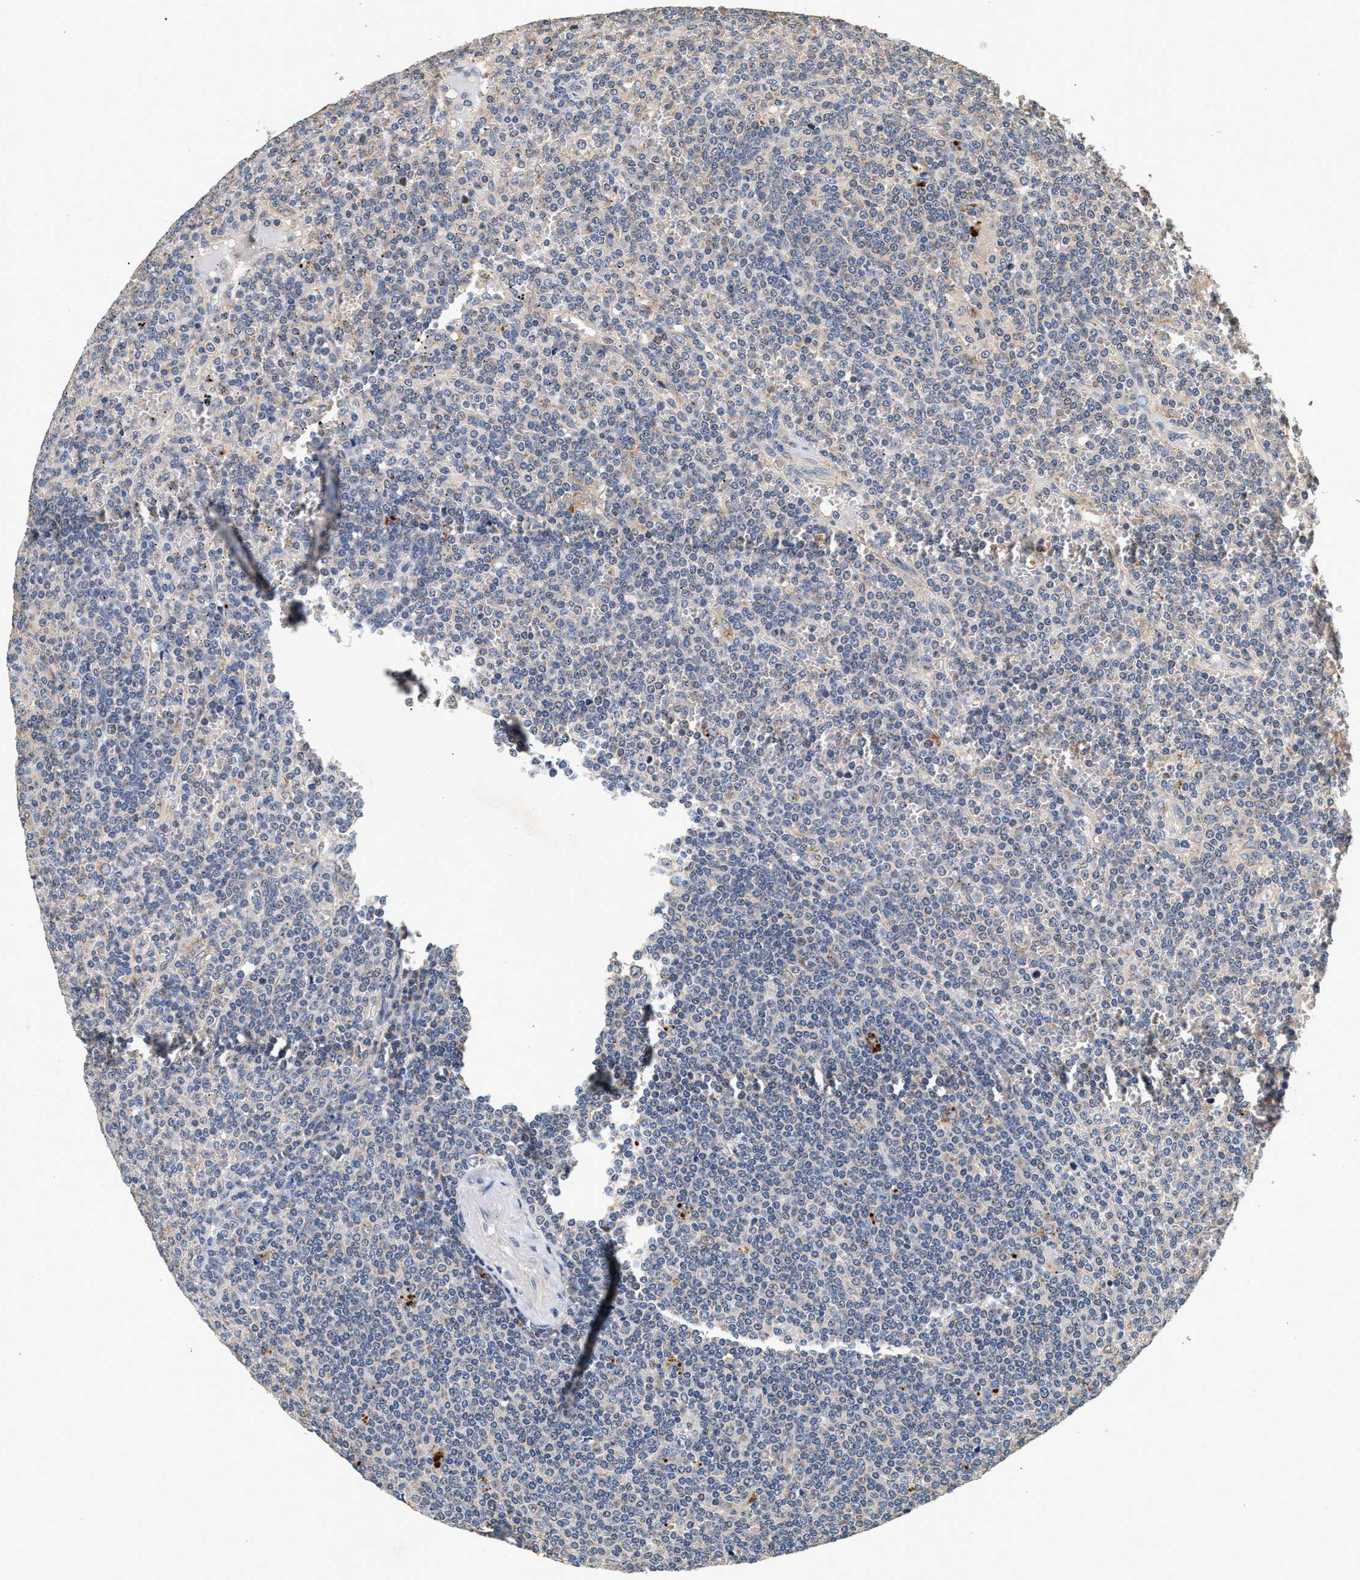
{"staining": {"intensity": "negative", "quantity": "none", "location": "none"}, "tissue": "lymphoma", "cell_type": "Tumor cells", "image_type": "cancer", "snomed": [{"axis": "morphology", "description": "Malignant lymphoma, non-Hodgkin's type, Low grade"}, {"axis": "topography", "description": "Spleen"}], "caption": "This is an IHC image of human malignant lymphoma, non-Hodgkin's type (low-grade). There is no expression in tumor cells.", "gene": "PTGR3", "patient": {"sex": "female", "age": 19}}